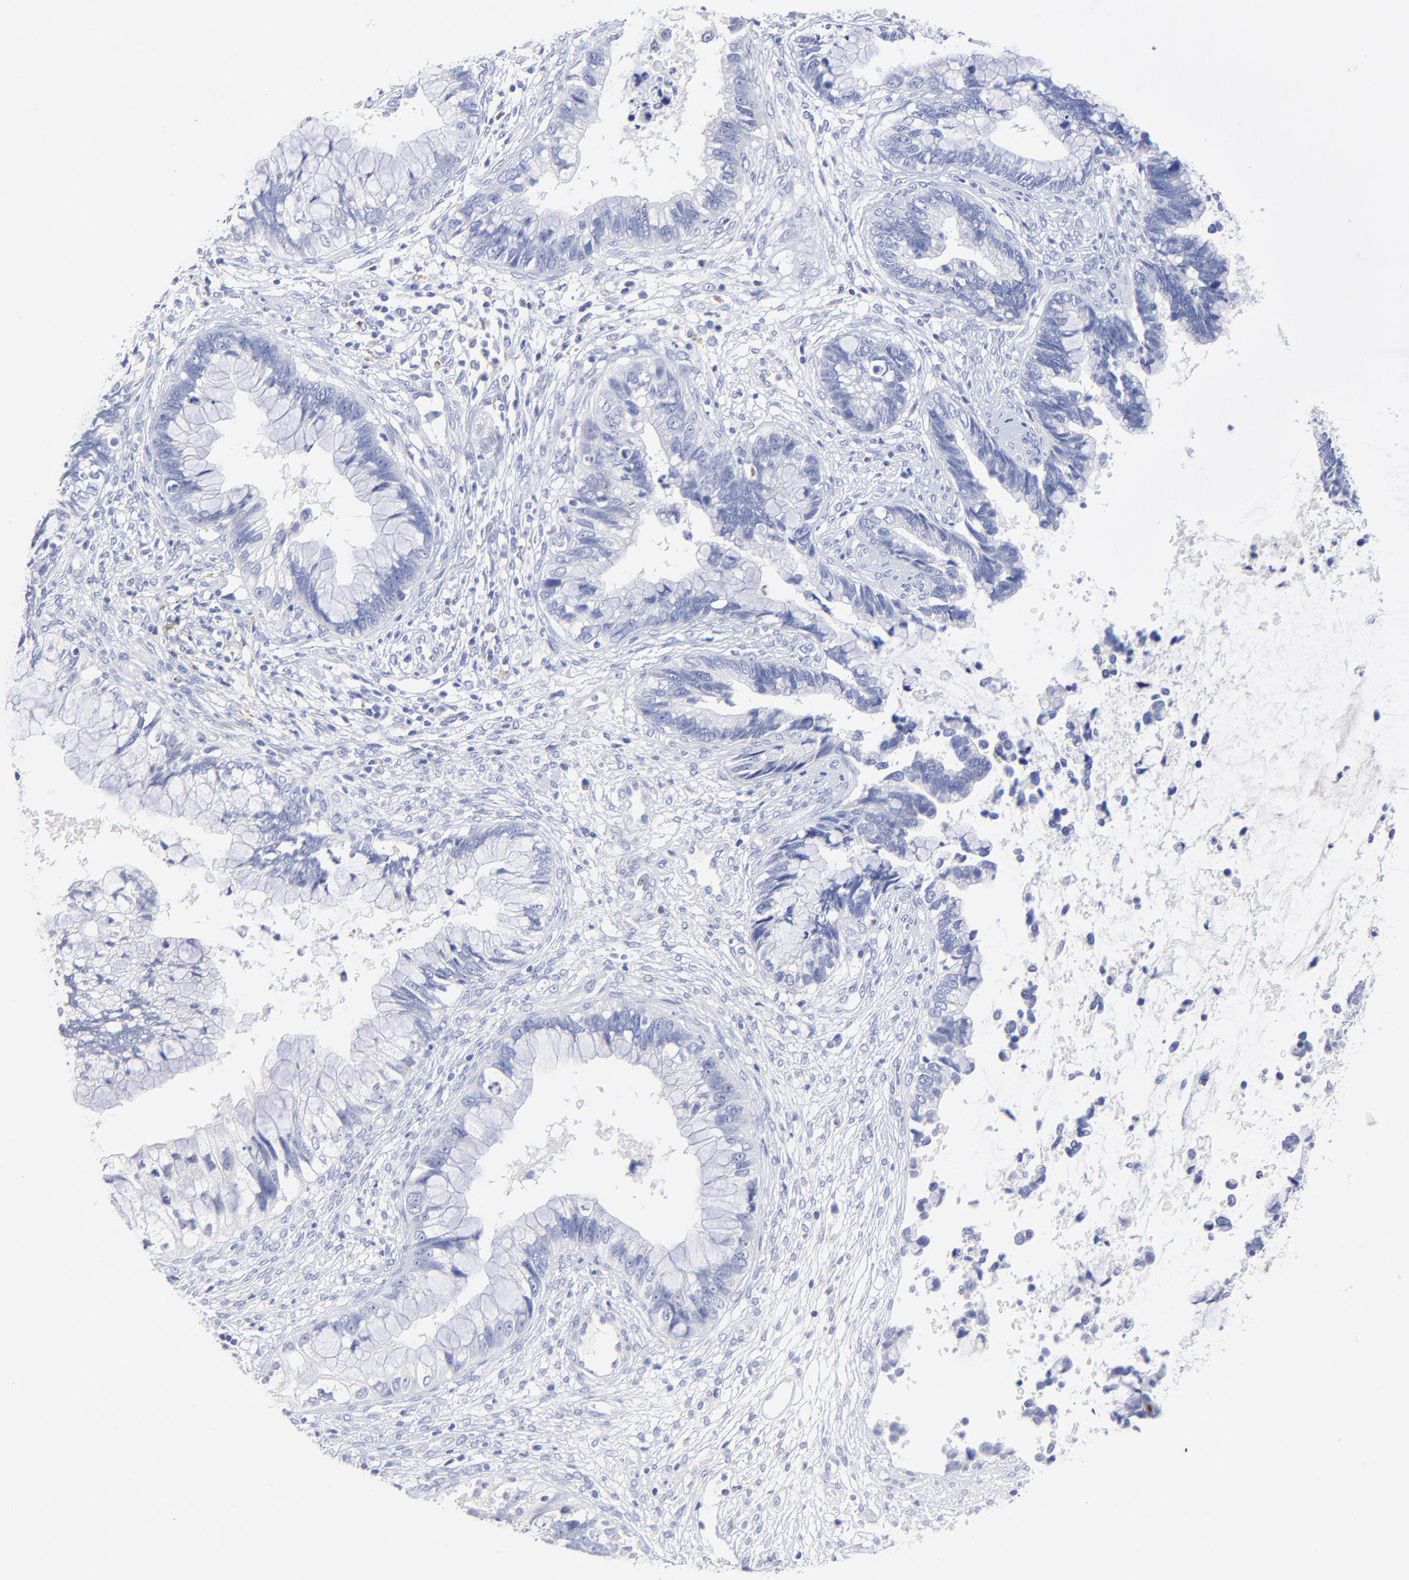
{"staining": {"intensity": "negative", "quantity": "none", "location": "none"}, "tissue": "cervical cancer", "cell_type": "Tumor cells", "image_type": "cancer", "snomed": [{"axis": "morphology", "description": "Adenocarcinoma, NOS"}, {"axis": "topography", "description": "Cervix"}], "caption": "High magnification brightfield microscopy of adenocarcinoma (cervical) stained with DAB (brown) and counterstained with hematoxylin (blue): tumor cells show no significant positivity.", "gene": "SULT4A1", "patient": {"sex": "female", "age": 44}}